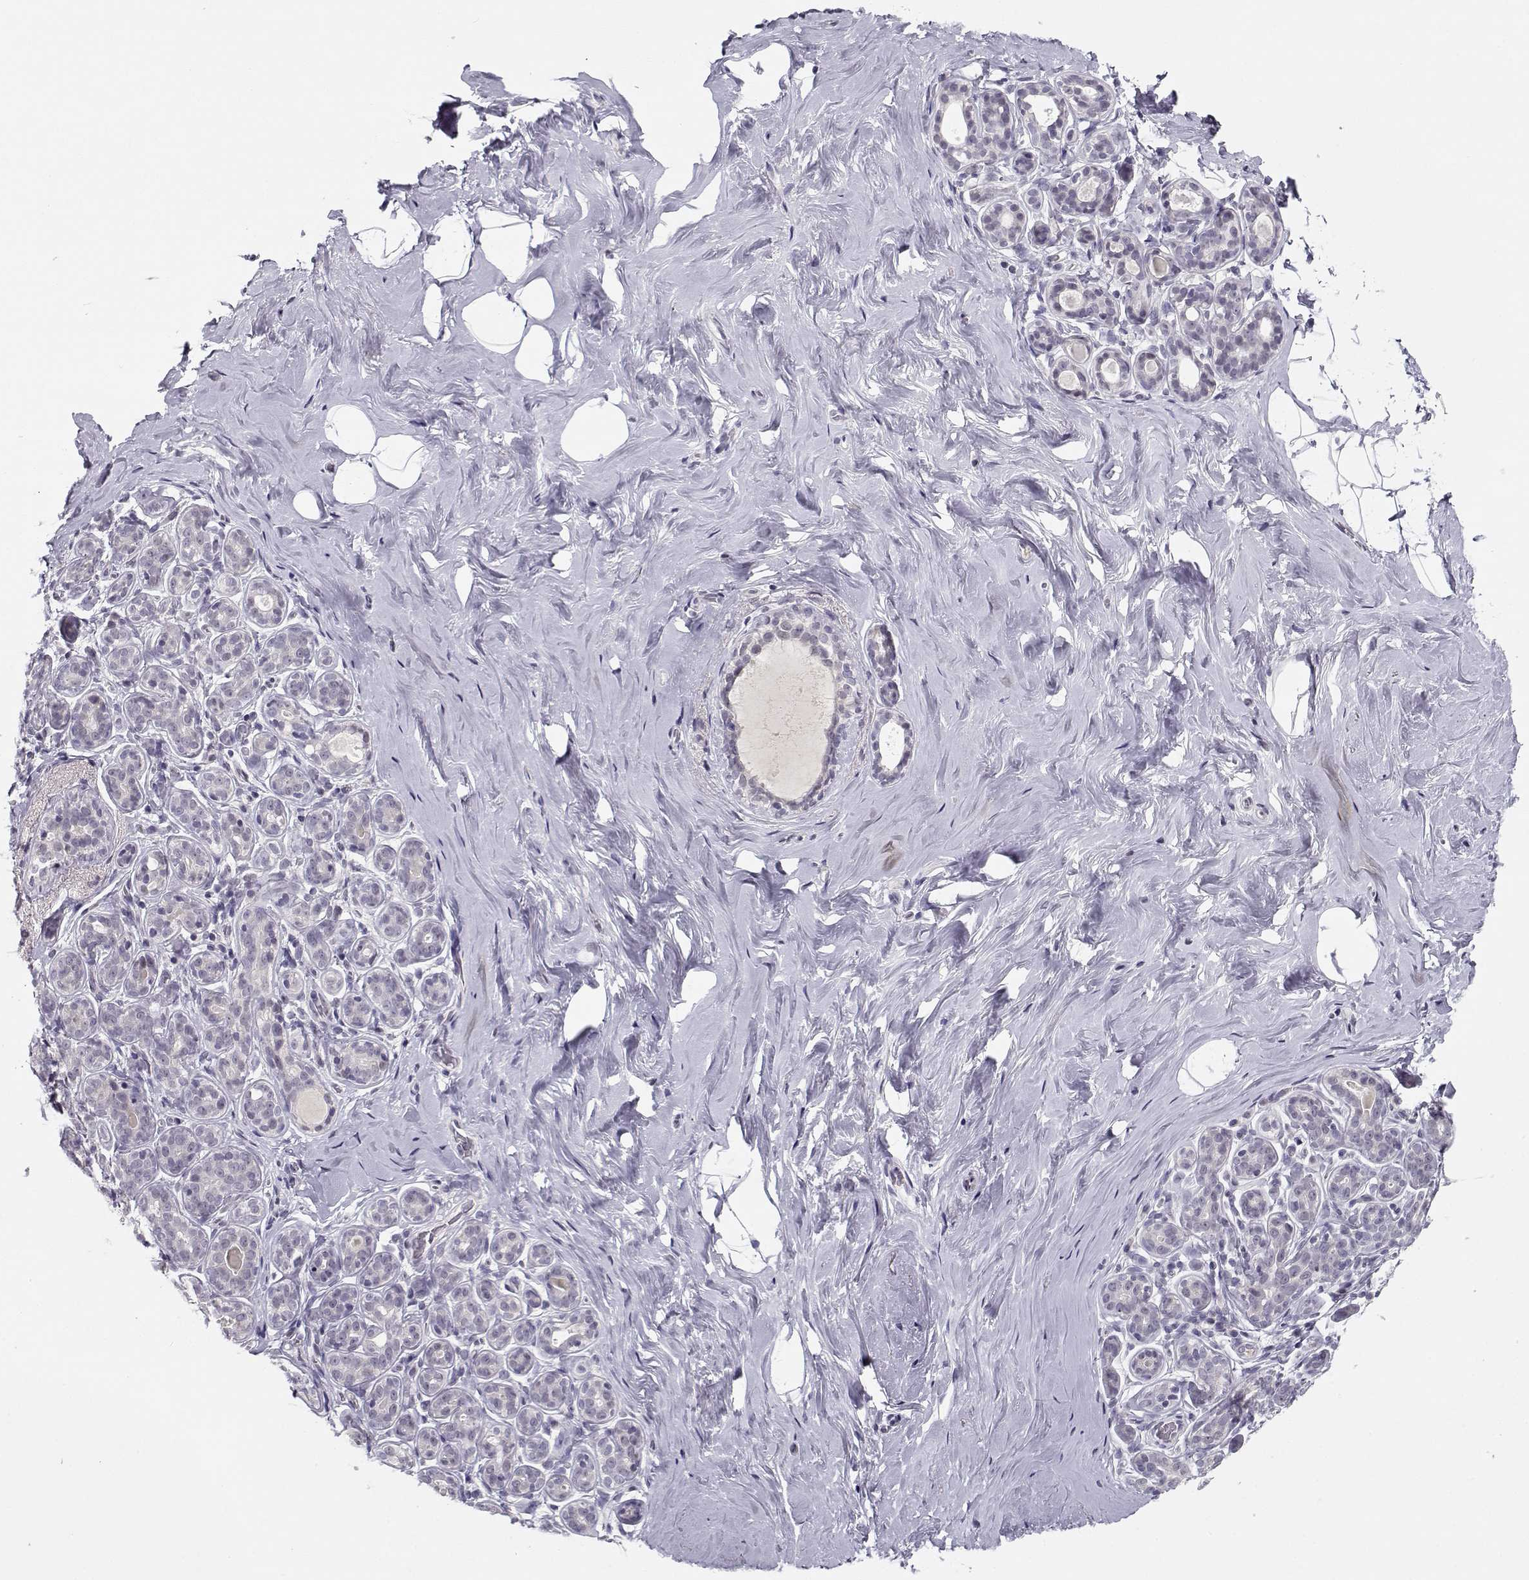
{"staining": {"intensity": "negative", "quantity": "none", "location": "none"}, "tissue": "breast", "cell_type": "Adipocytes", "image_type": "normal", "snomed": [{"axis": "morphology", "description": "Normal tissue, NOS"}, {"axis": "topography", "description": "Skin"}, {"axis": "topography", "description": "Breast"}], "caption": "Adipocytes are negative for brown protein staining in normal breast. The staining is performed using DAB brown chromogen with nuclei counter-stained in using hematoxylin.", "gene": "C16orf86", "patient": {"sex": "female", "age": 43}}